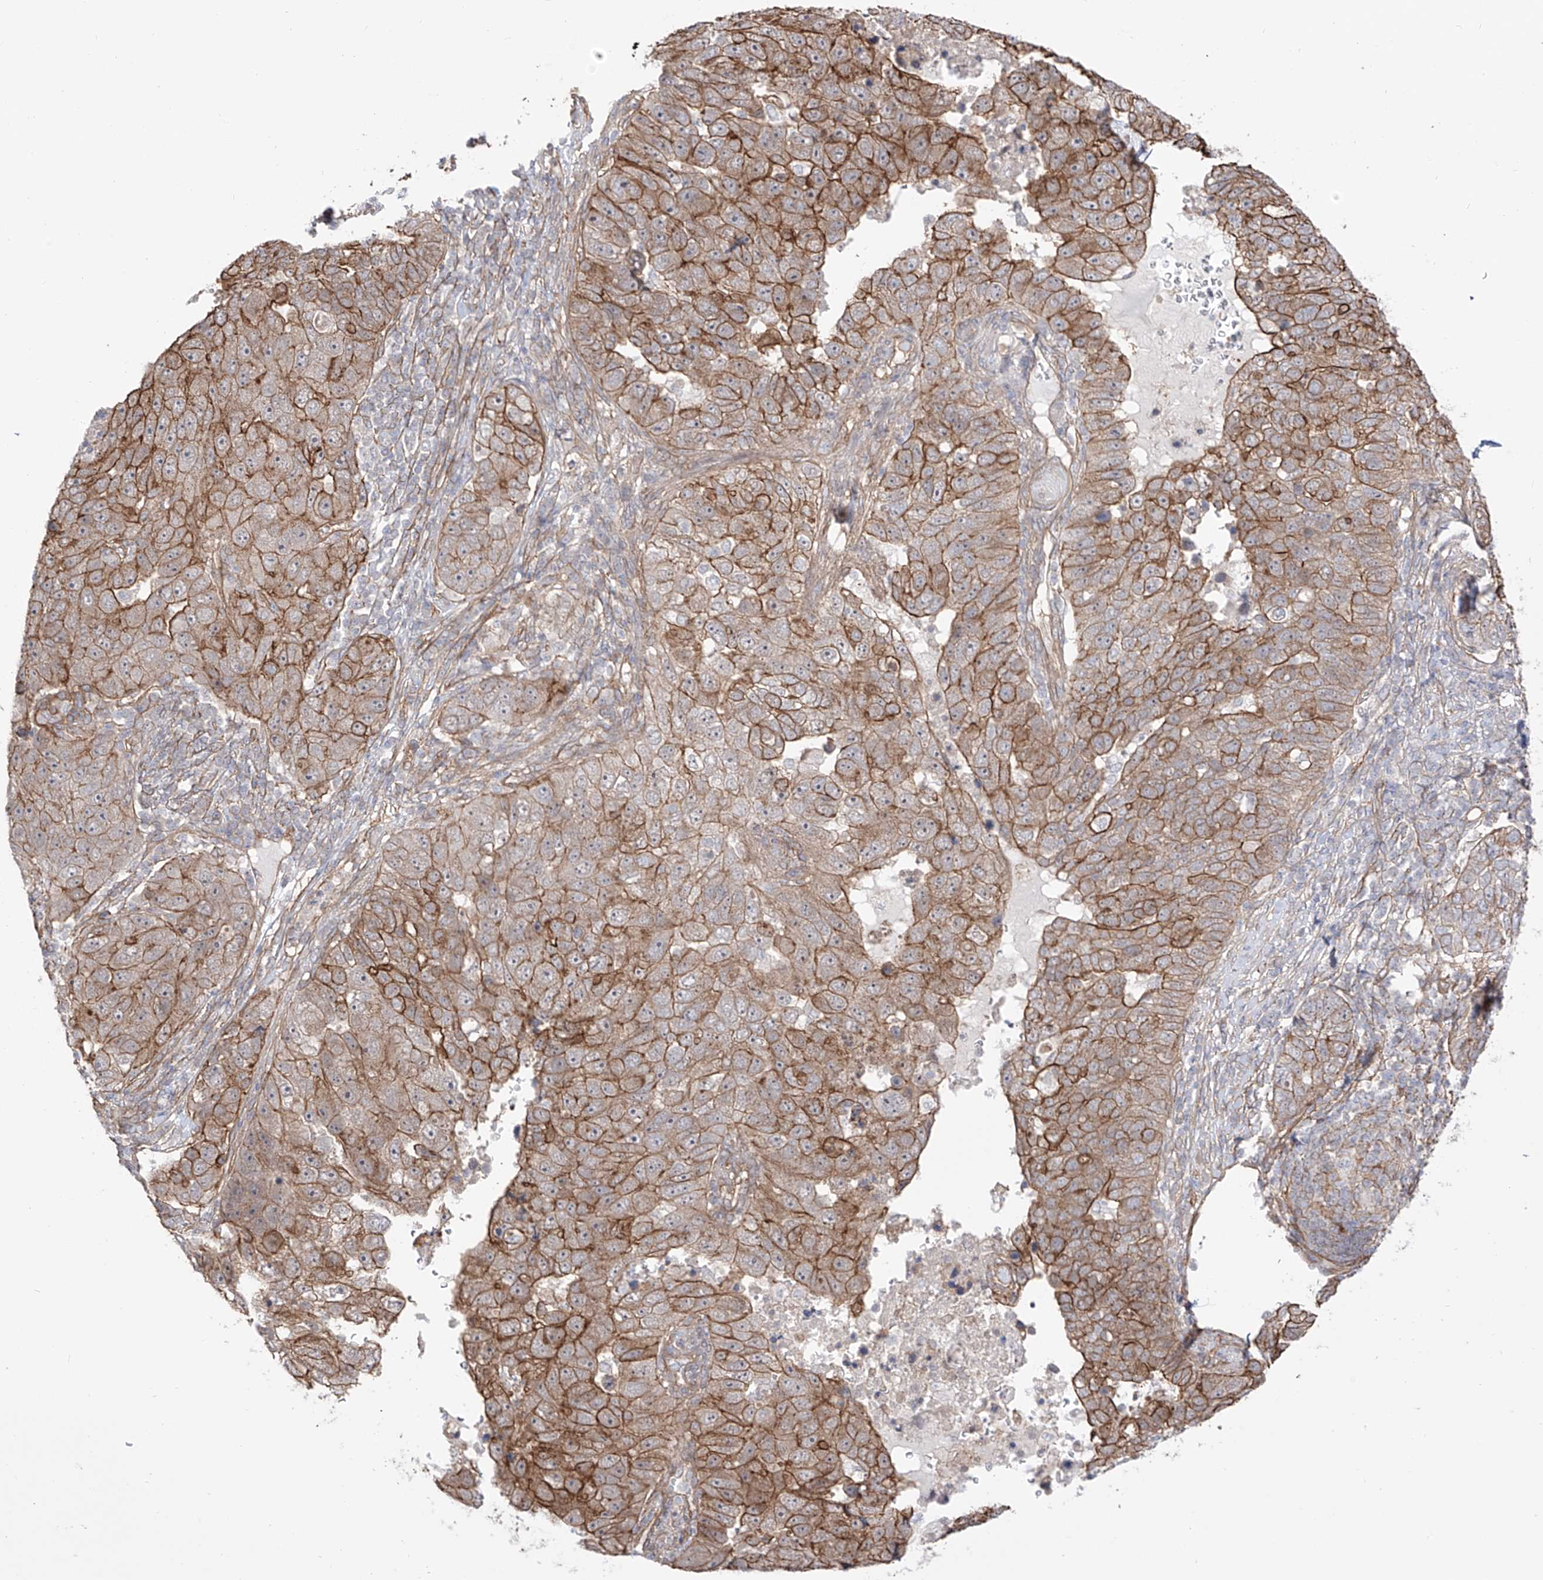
{"staining": {"intensity": "moderate", "quantity": "25%-75%", "location": "cytoplasmic/membranous"}, "tissue": "pancreatic cancer", "cell_type": "Tumor cells", "image_type": "cancer", "snomed": [{"axis": "morphology", "description": "Adenocarcinoma, NOS"}, {"axis": "topography", "description": "Pancreas"}], "caption": "Brown immunohistochemical staining in pancreatic cancer exhibits moderate cytoplasmic/membranous staining in about 25%-75% of tumor cells.", "gene": "ZNF180", "patient": {"sex": "female", "age": 61}}